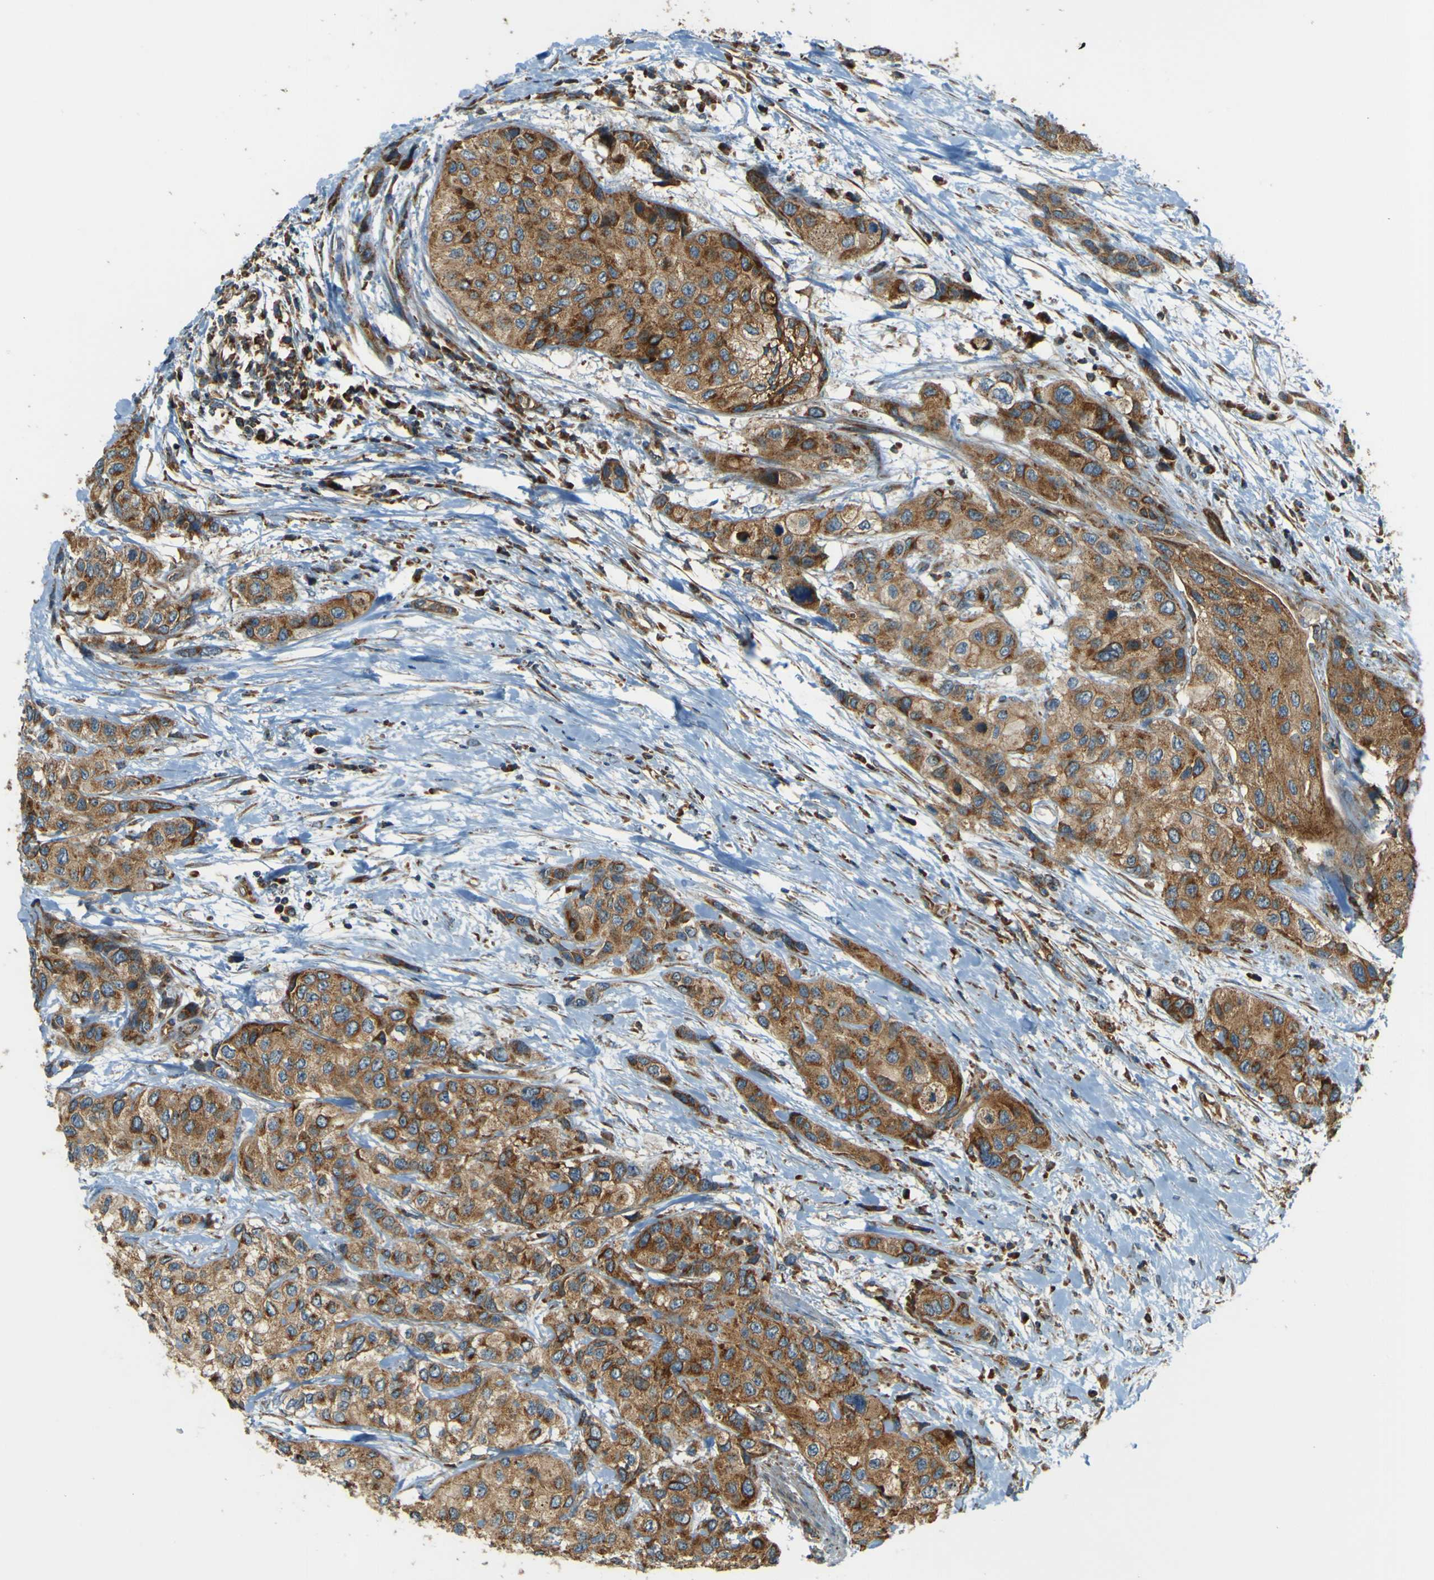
{"staining": {"intensity": "moderate", "quantity": ">75%", "location": "cytoplasmic/membranous"}, "tissue": "urothelial cancer", "cell_type": "Tumor cells", "image_type": "cancer", "snomed": [{"axis": "morphology", "description": "Urothelial carcinoma, High grade"}, {"axis": "topography", "description": "Urinary bladder"}], "caption": "Moderate cytoplasmic/membranous positivity is present in about >75% of tumor cells in urothelial cancer. (DAB IHC, brown staining for protein, blue staining for nuclei).", "gene": "DNAJC5", "patient": {"sex": "female", "age": 56}}